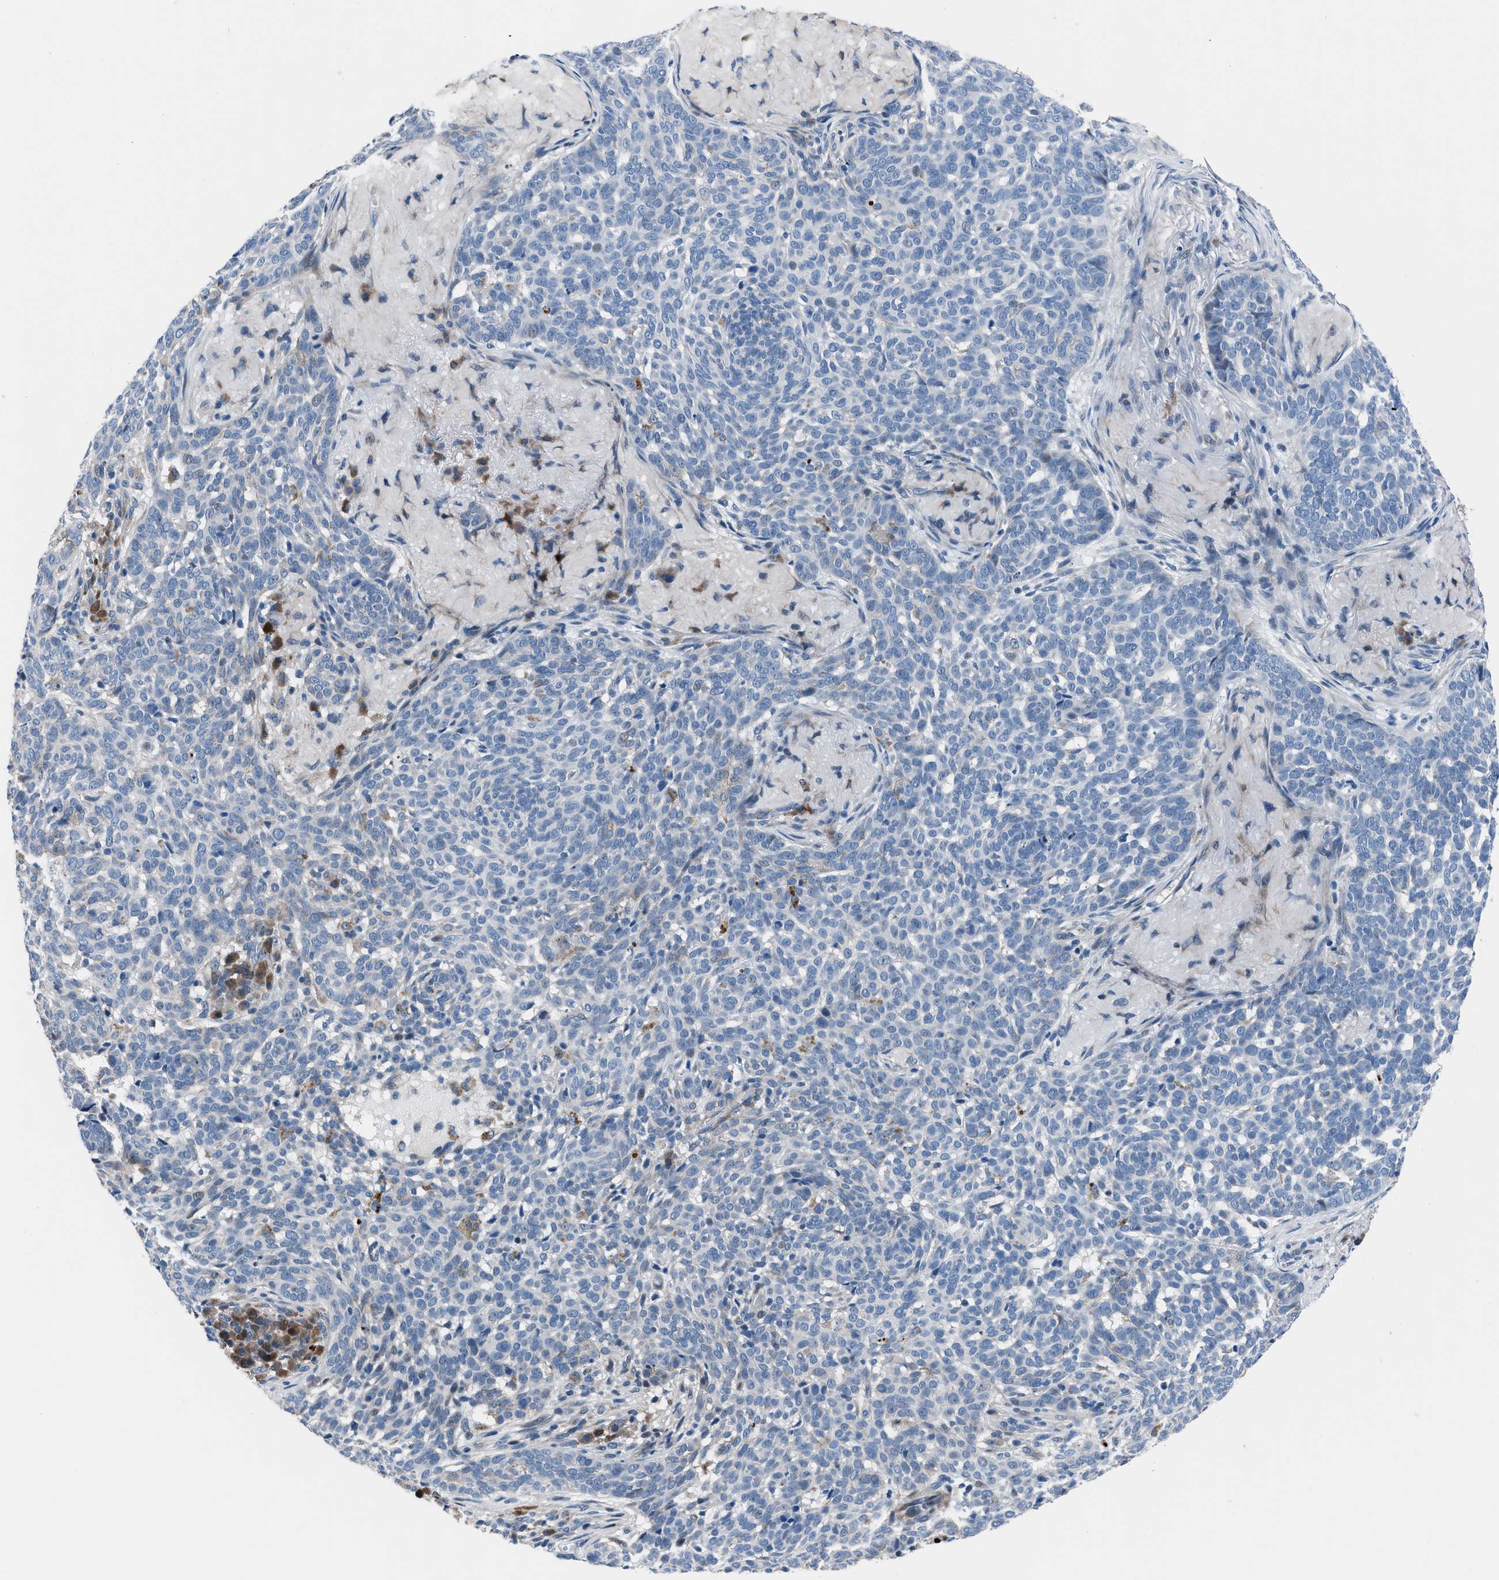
{"staining": {"intensity": "negative", "quantity": "none", "location": "none"}, "tissue": "skin cancer", "cell_type": "Tumor cells", "image_type": "cancer", "snomed": [{"axis": "morphology", "description": "Basal cell carcinoma"}, {"axis": "topography", "description": "Skin"}], "caption": "A high-resolution micrograph shows immunohistochemistry (IHC) staining of basal cell carcinoma (skin), which reveals no significant staining in tumor cells.", "gene": "UAP1", "patient": {"sex": "male", "age": 85}}